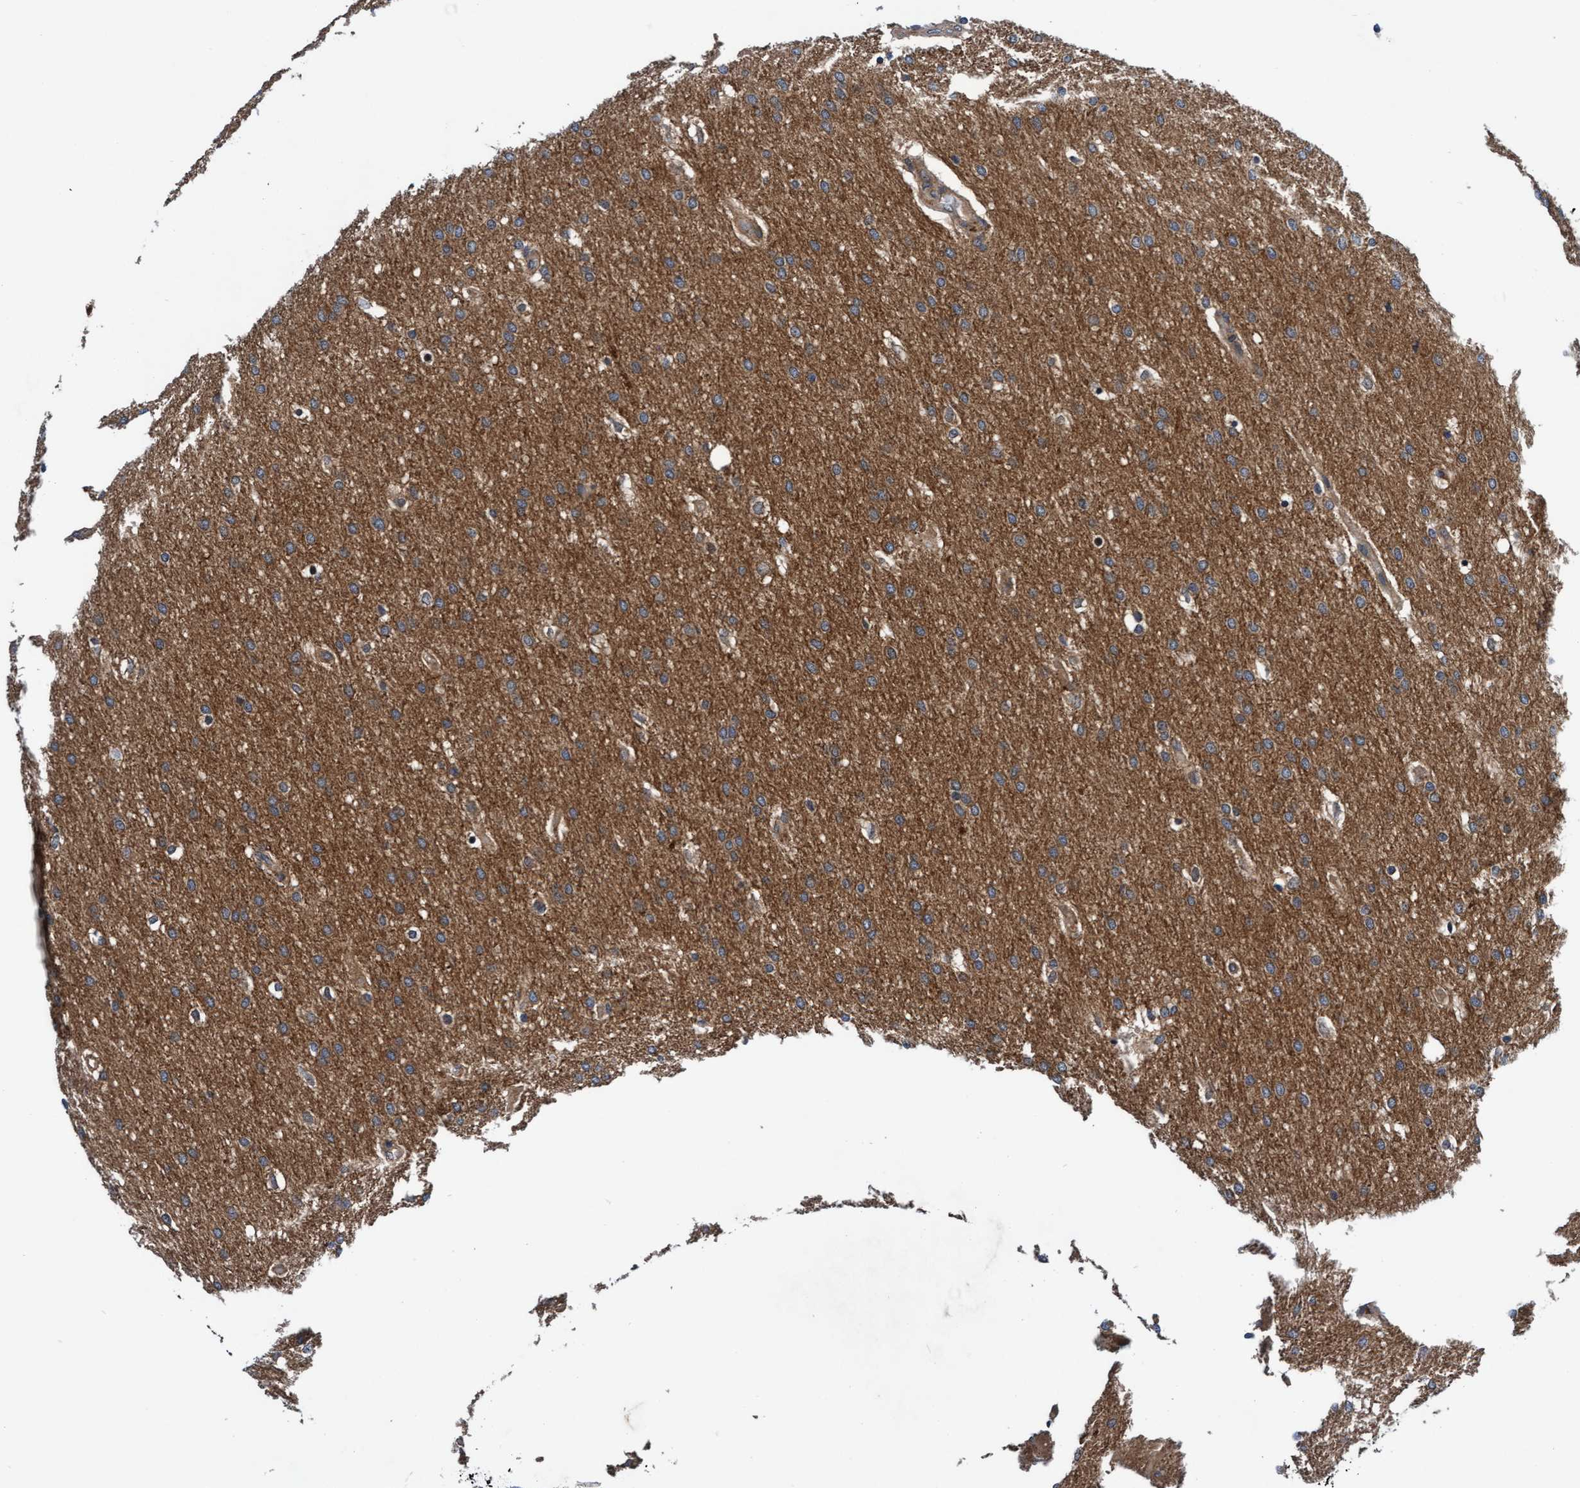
{"staining": {"intensity": "moderate", "quantity": "<25%", "location": "cytoplasmic/membranous"}, "tissue": "glioma", "cell_type": "Tumor cells", "image_type": "cancer", "snomed": [{"axis": "morphology", "description": "Glioma, malignant, Low grade"}, {"axis": "topography", "description": "Brain"}], "caption": "Protein staining of malignant glioma (low-grade) tissue reveals moderate cytoplasmic/membranous positivity in about <25% of tumor cells. (Brightfield microscopy of DAB IHC at high magnification).", "gene": "EFCAB13", "patient": {"sex": "female", "age": 37}}